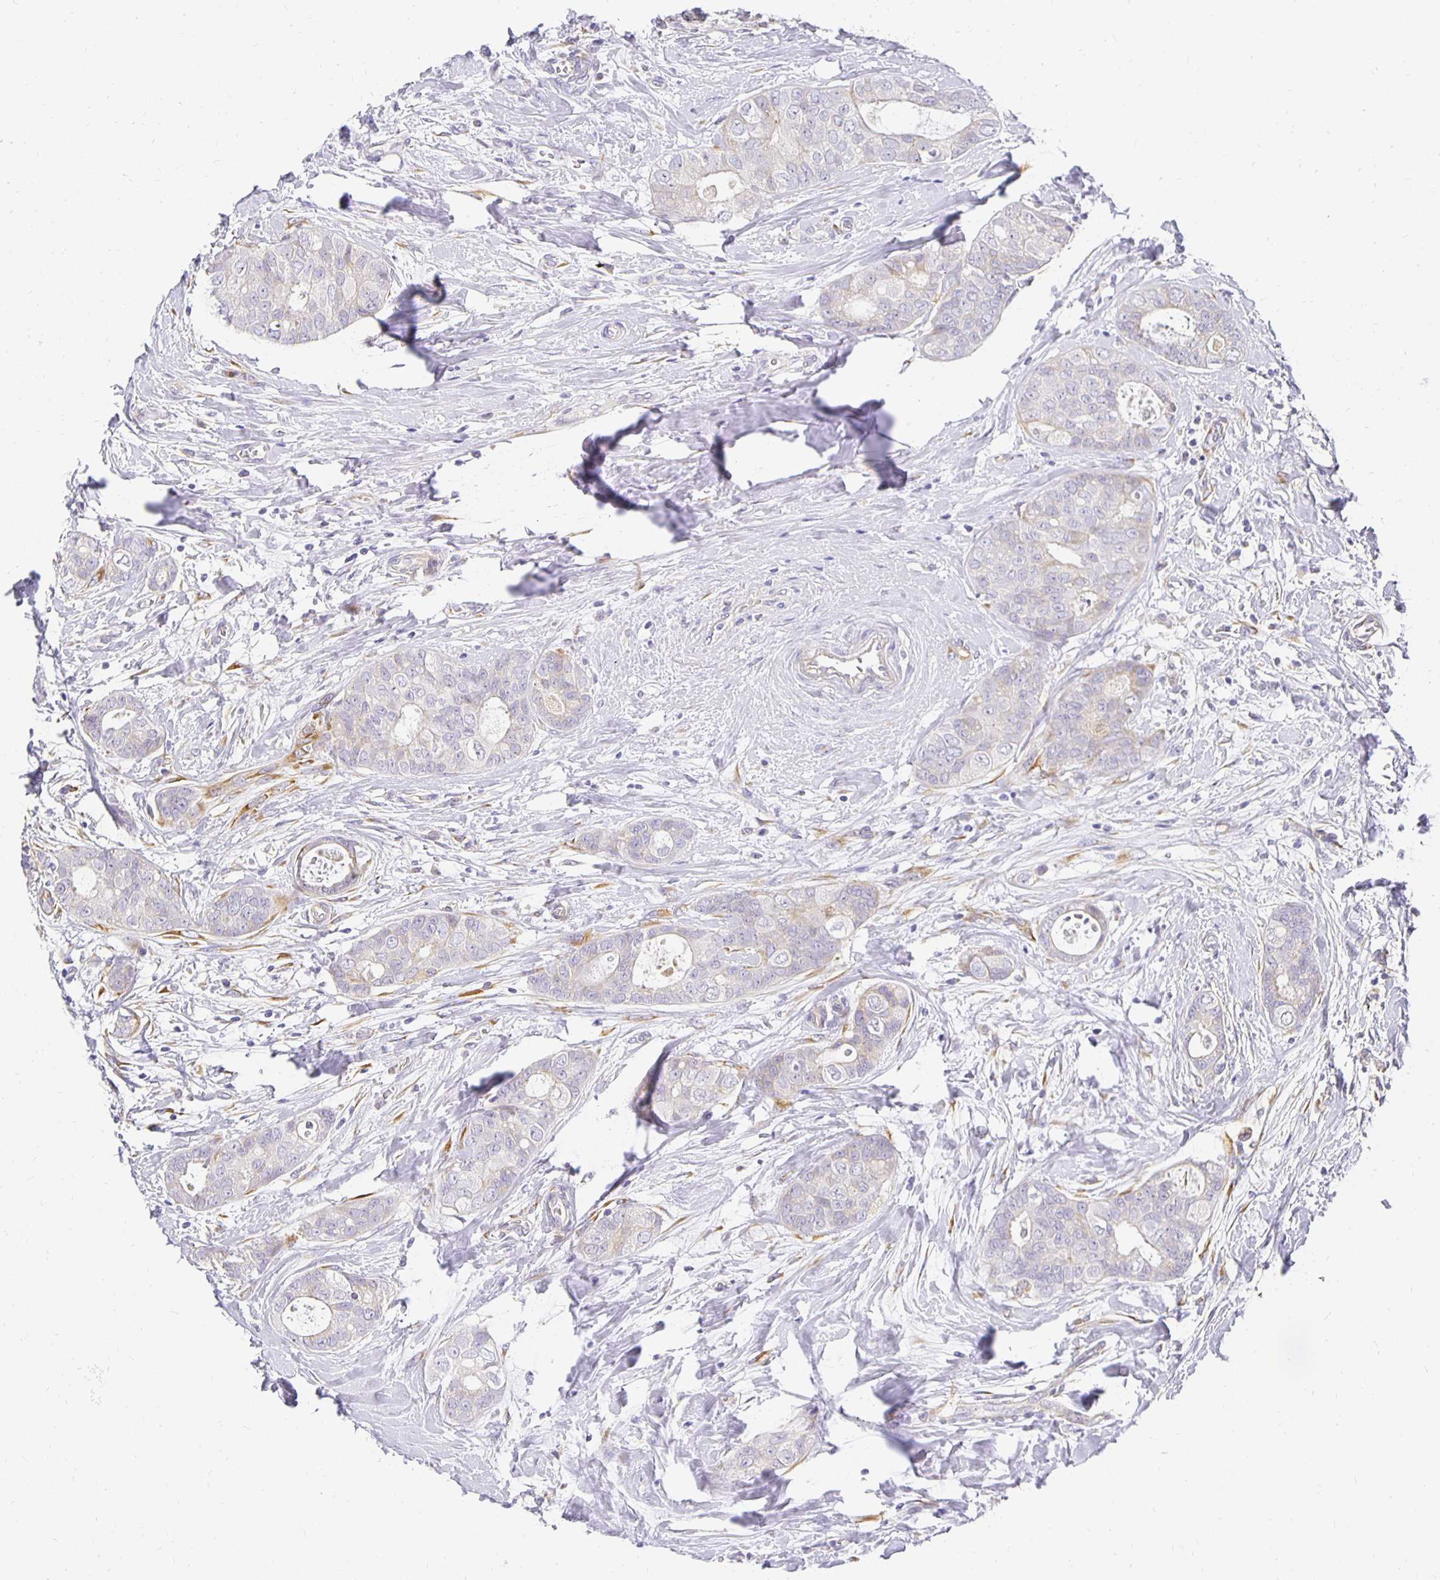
{"staining": {"intensity": "negative", "quantity": "none", "location": "none"}, "tissue": "breast cancer", "cell_type": "Tumor cells", "image_type": "cancer", "snomed": [{"axis": "morphology", "description": "Duct carcinoma"}, {"axis": "topography", "description": "Breast"}], "caption": "Immunohistochemistry (IHC) of breast cancer reveals no staining in tumor cells.", "gene": "PLOD1", "patient": {"sex": "female", "age": 45}}